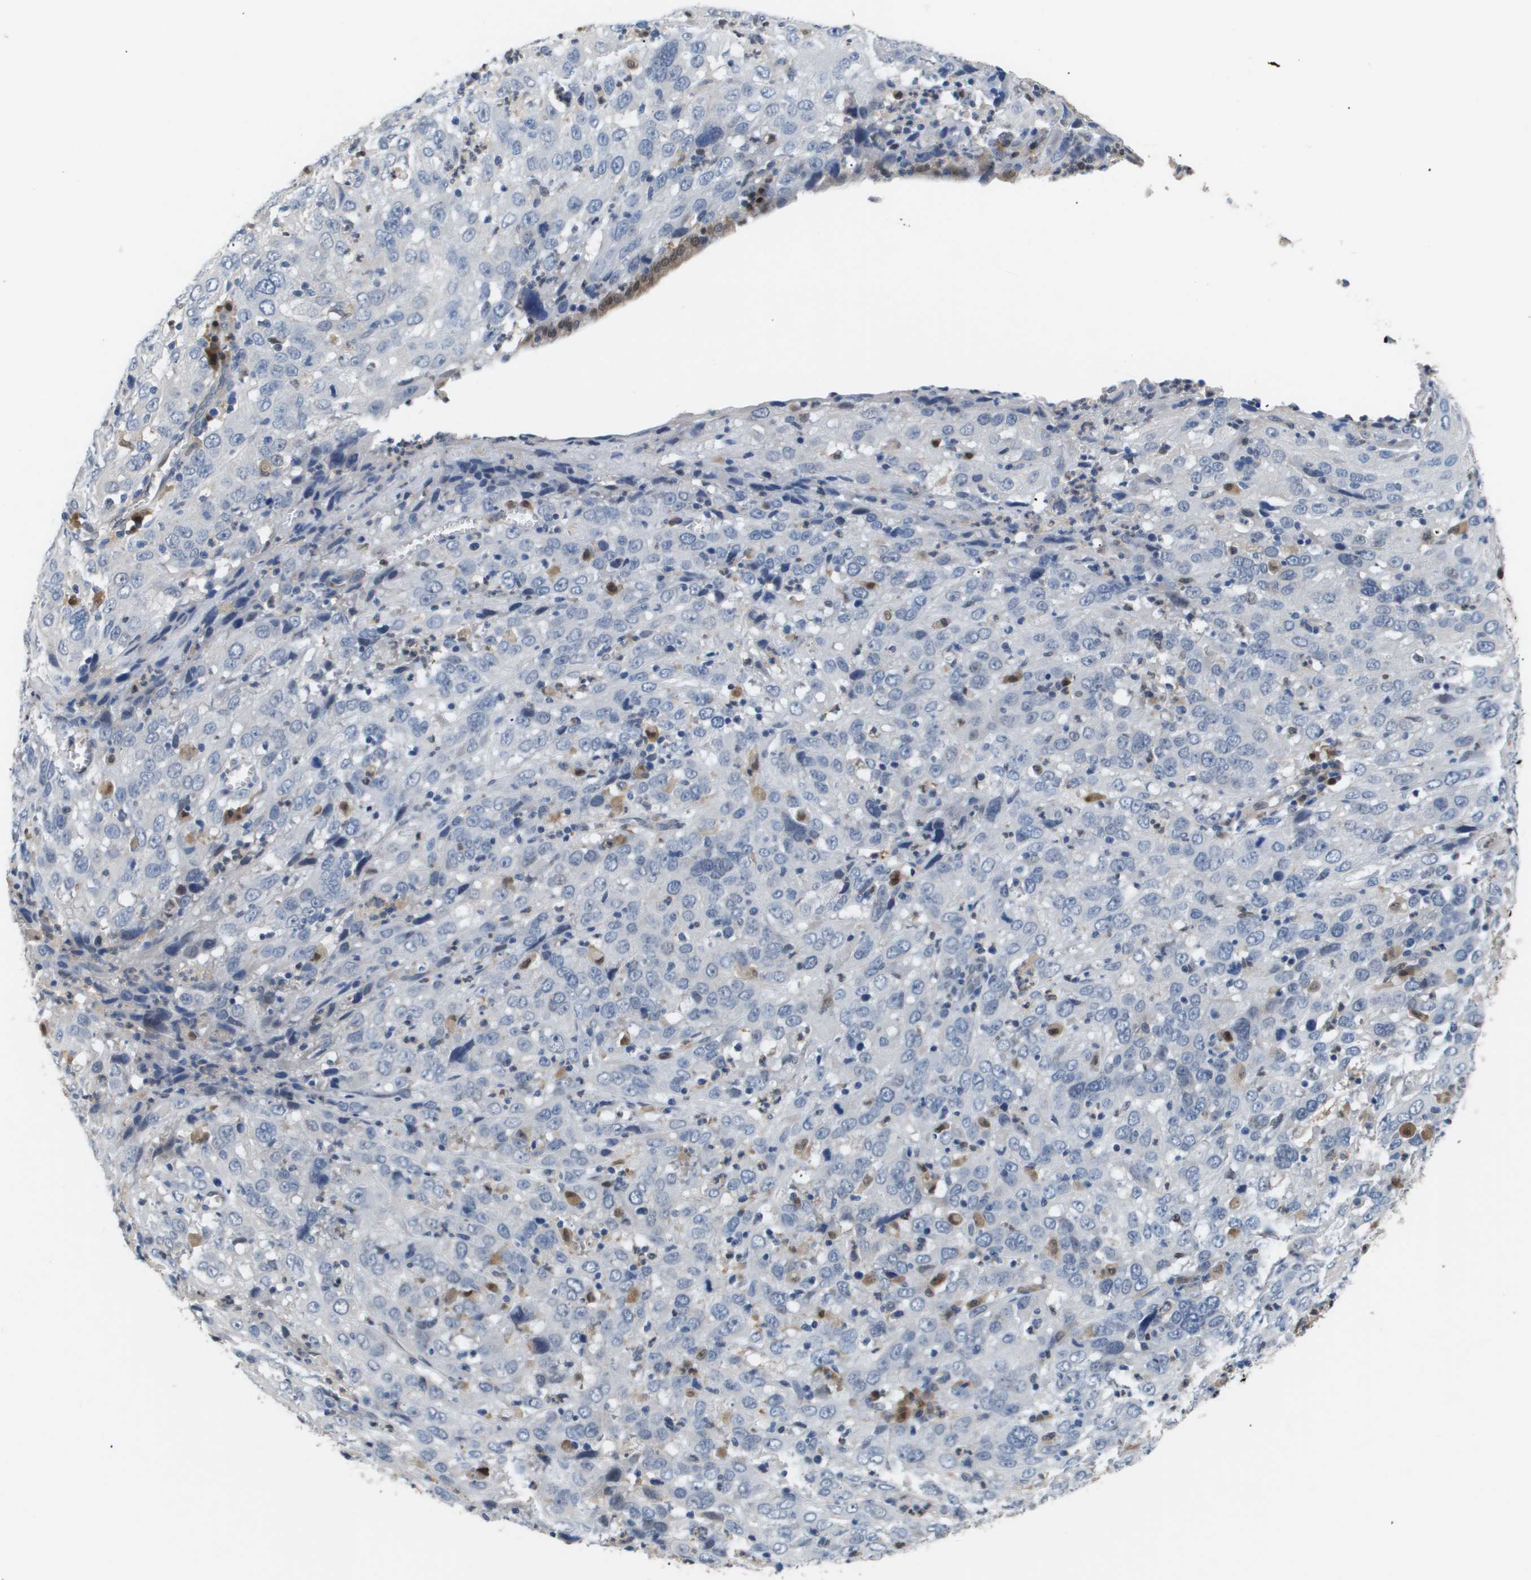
{"staining": {"intensity": "negative", "quantity": "none", "location": "none"}, "tissue": "cervical cancer", "cell_type": "Tumor cells", "image_type": "cancer", "snomed": [{"axis": "morphology", "description": "Squamous cell carcinoma, NOS"}, {"axis": "topography", "description": "Cervix"}], "caption": "An immunohistochemistry (IHC) micrograph of cervical cancer is shown. There is no staining in tumor cells of cervical cancer. (DAB (3,3'-diaminobenzidine) IHC, high magnification).", "gene": "AKR1A1", "patient": {"sex": "female", "age": 32}}